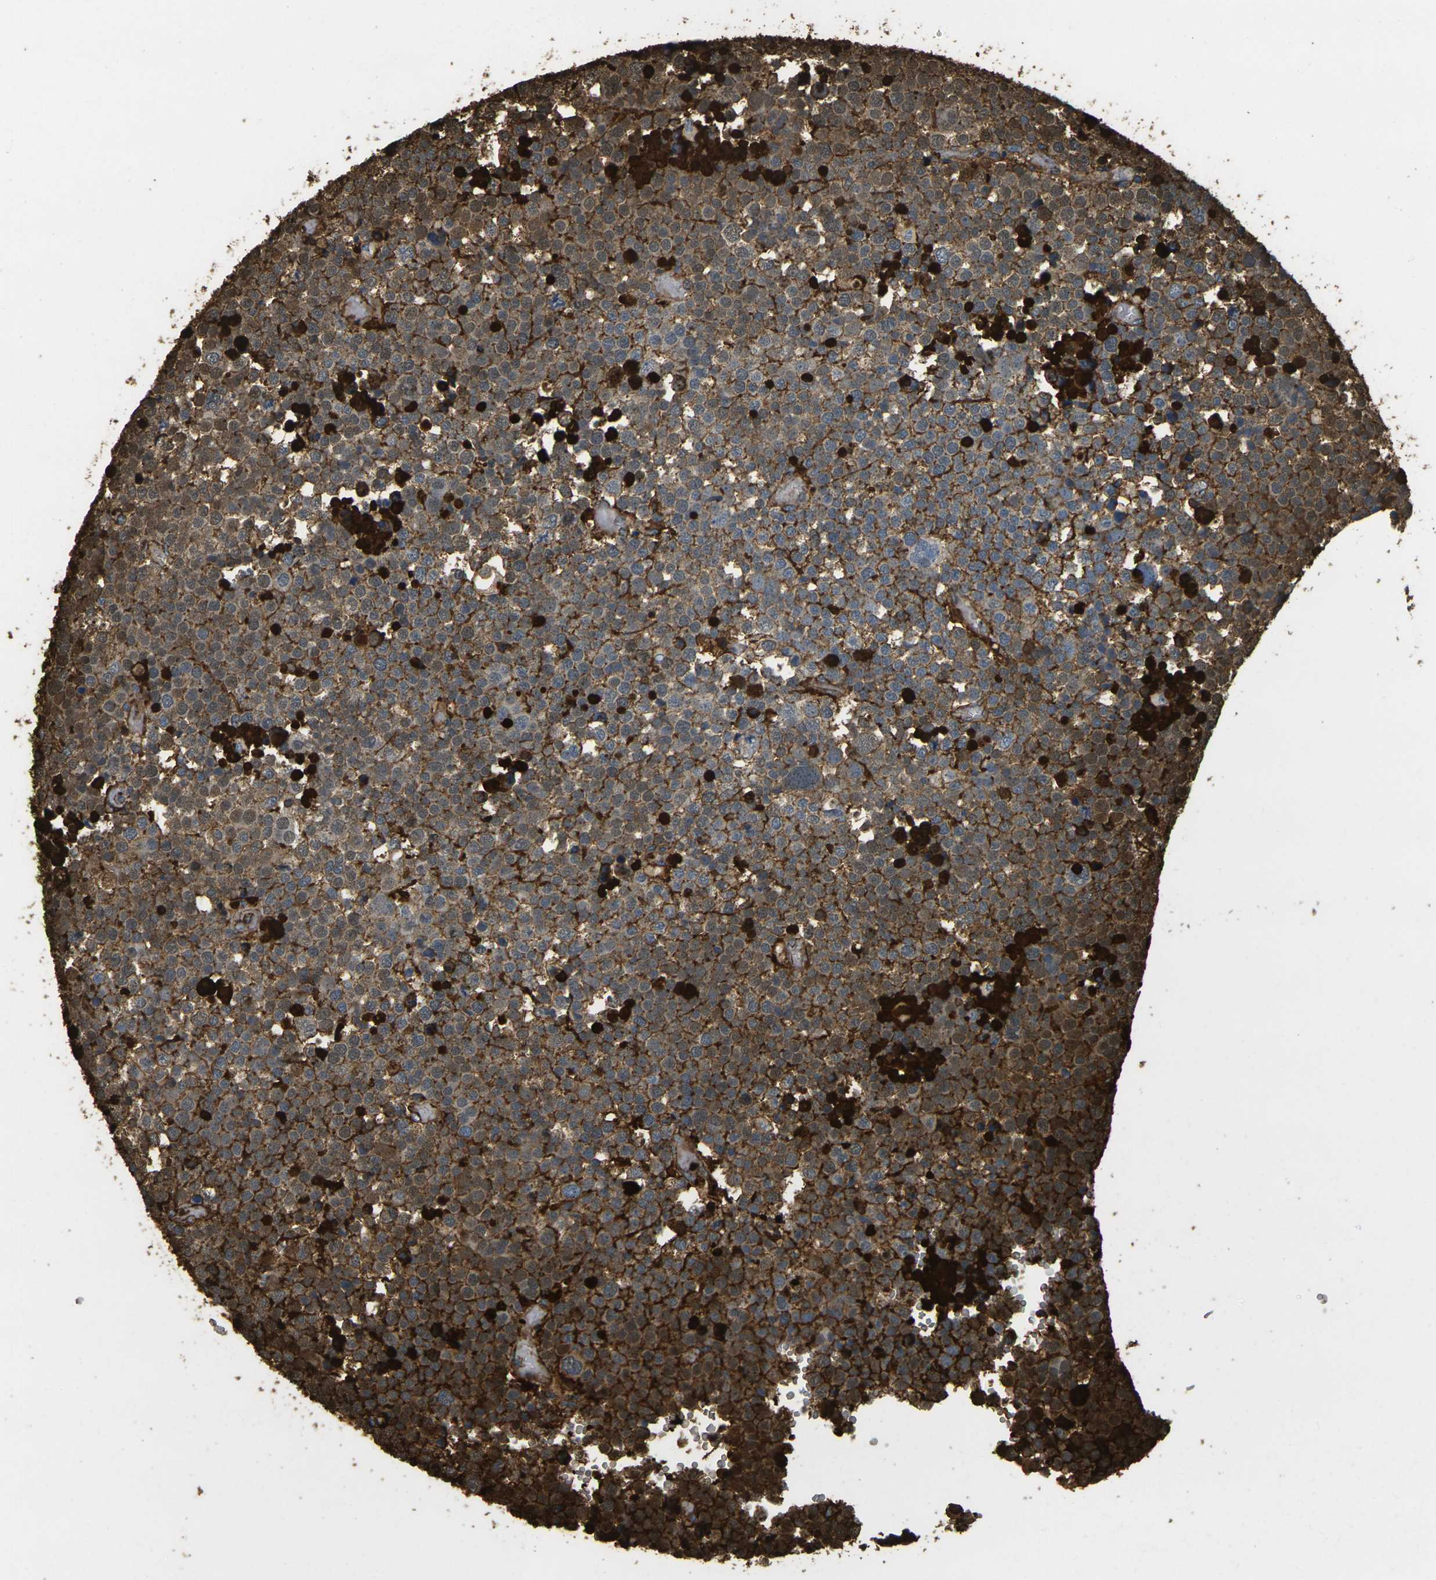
{"staining": {"intensity": "strong", "quantity": ">75%", "location": "cytoplasmic/membranous"}, "tissue": "testis cancer", "cell_type": "Tumor cells", "image_type": "cancer", "snomed": [{"axis": "morphology", "description": "Seminoma, NOS"}, {"axis": "topography", "description": "Testis"}], "caption": "A micrograph showing strong cytoplasmic/membranous staining in approximately >75% of tumor cells in seminoma (testis), as visualized by brown immunohistochemical staining.", "gene": "PLCD1", "patient": {"sex": "male", "age": 71}}